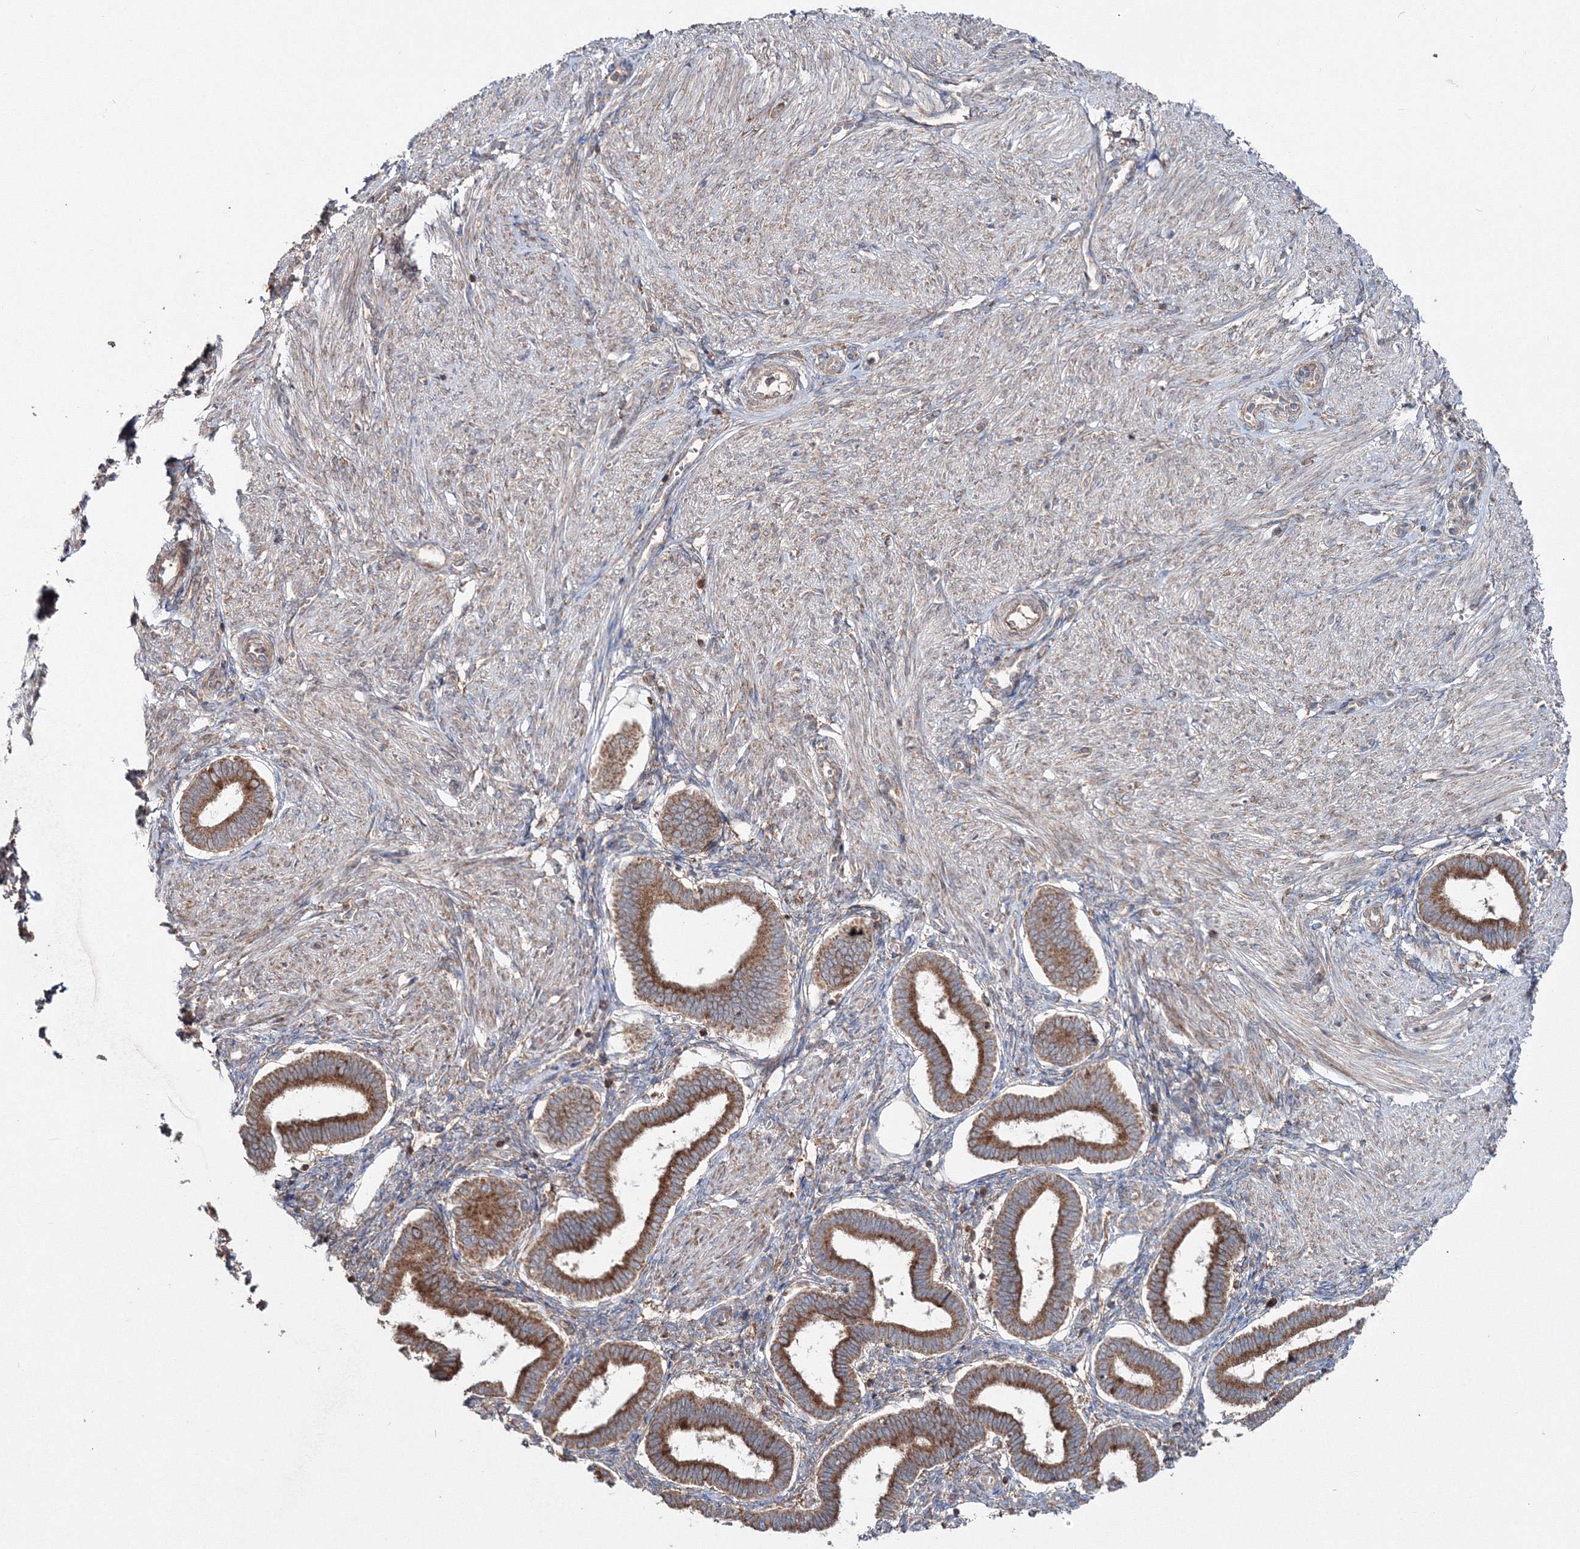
{"staining": {"intensity": "moderate", "quantity": "25%-75%", "location": "cytoplasmic/membranous"}, "tissue": "endometrium", "cell_type": "Cells in endometrial stroma", "image_type": "normal", "snomed": [{"axis": "morphology", "description": "Normal tissue, NOS"}, {"axis": "topography", "description": "Endometrium"}], "caption": "Moderate cytoplasmic/membranous staining is seen in approximately 25%-75% of cells in endometrial stroma in benign endometrium. (DAB = brown stain, brightfield microscopy at high magnification).", "gene": "PEX13", "patient": {"sex": "female", "age": 24}}